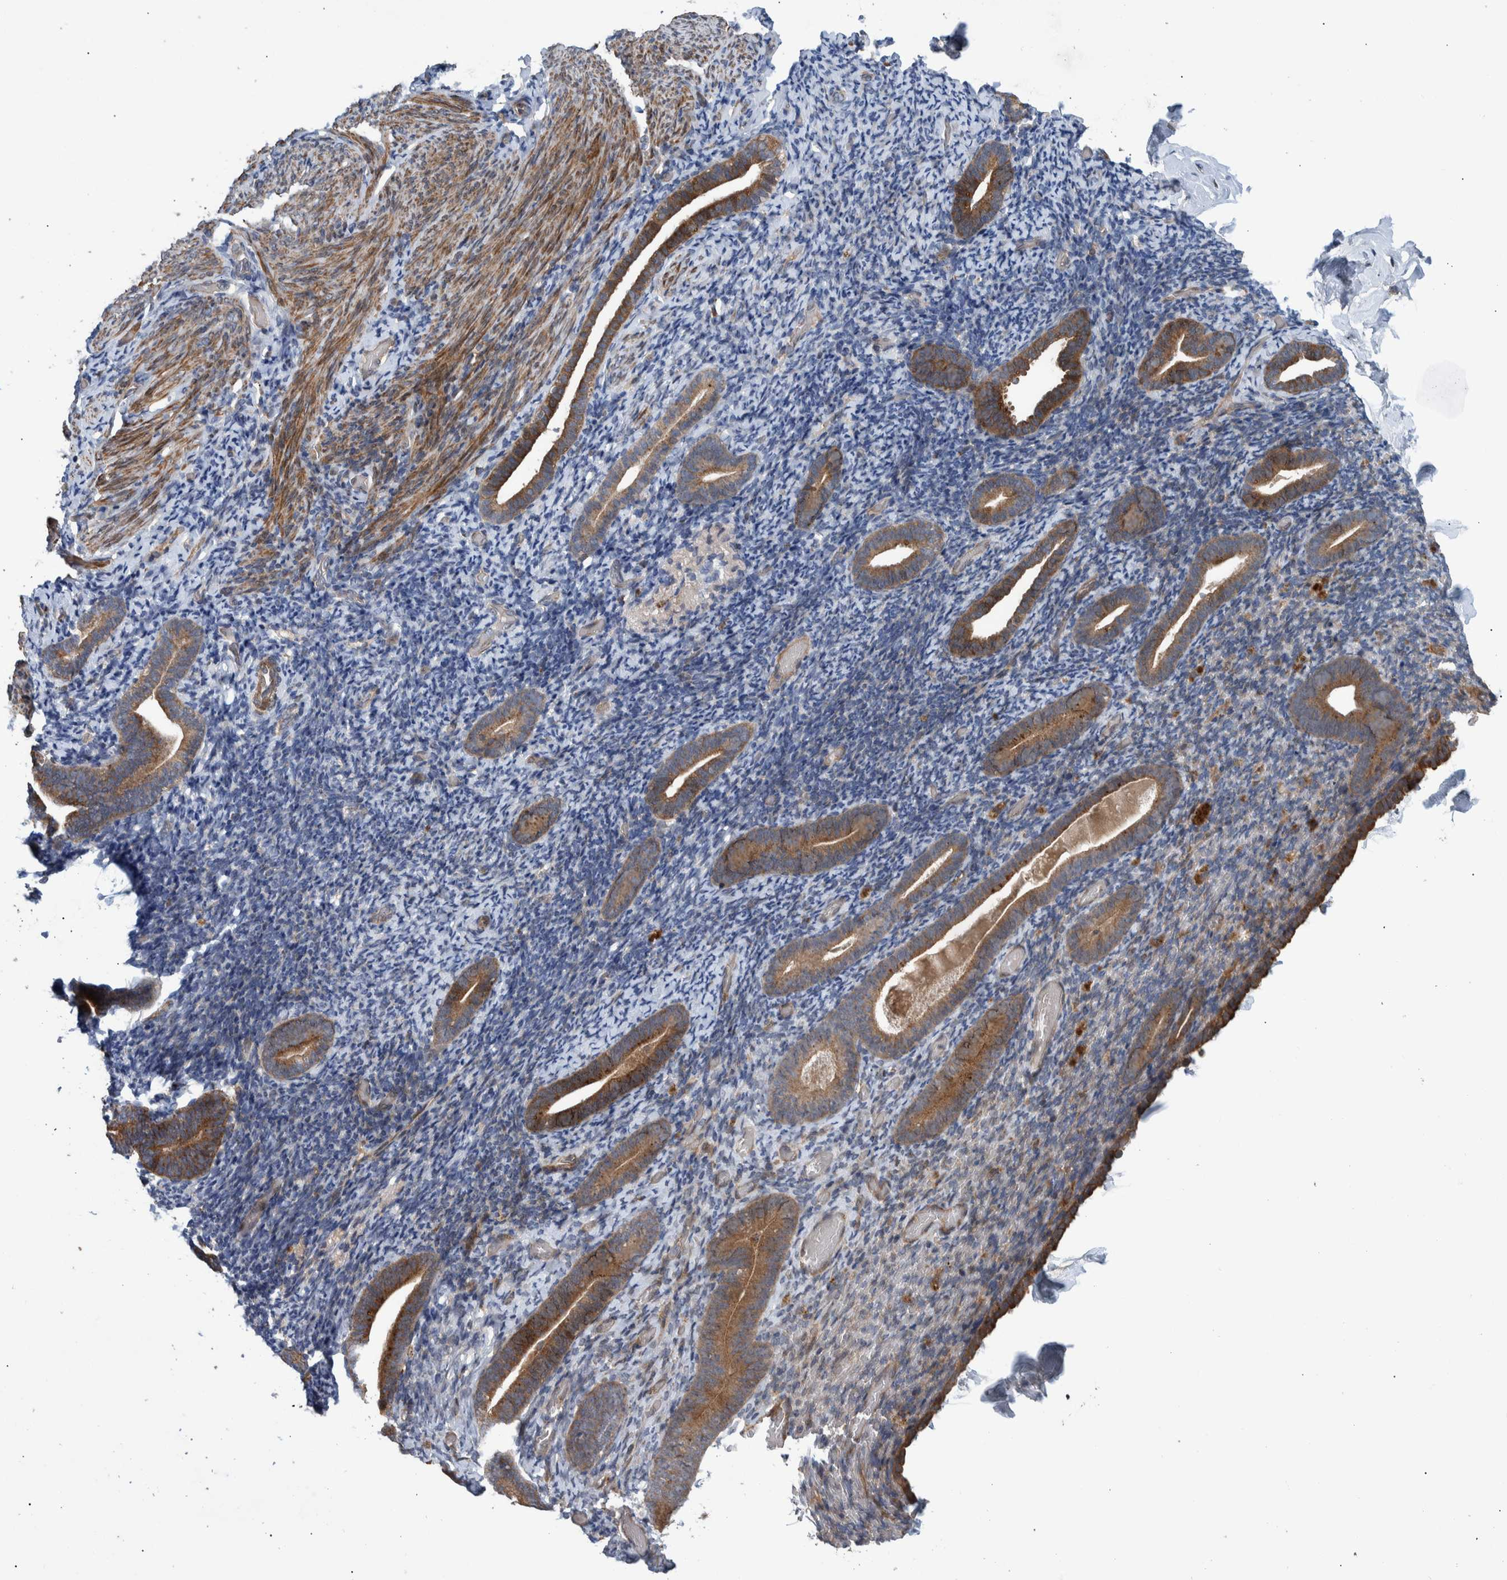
{"staining": {"intensity": "weak", "quantity": "<25%", "location": "cytoplasmic/membranous"}, "tissue": "endometrium", "cell_type": "Cells in endometrial stroma", "image_type": "normal", "snomed": [{"axis": "morphology", "description": "Normal tissue, NOS"}, {"axis": "topography", "description": "Endometrium"}], "caption": "High power microscopy photomicrograph of an IHC histopathology image of normal endometrium, revealing no significant staining in cells in endometrial stroma.", "gene": "B3GNTL1", "patient": {"sex": "female", "age": 51}}